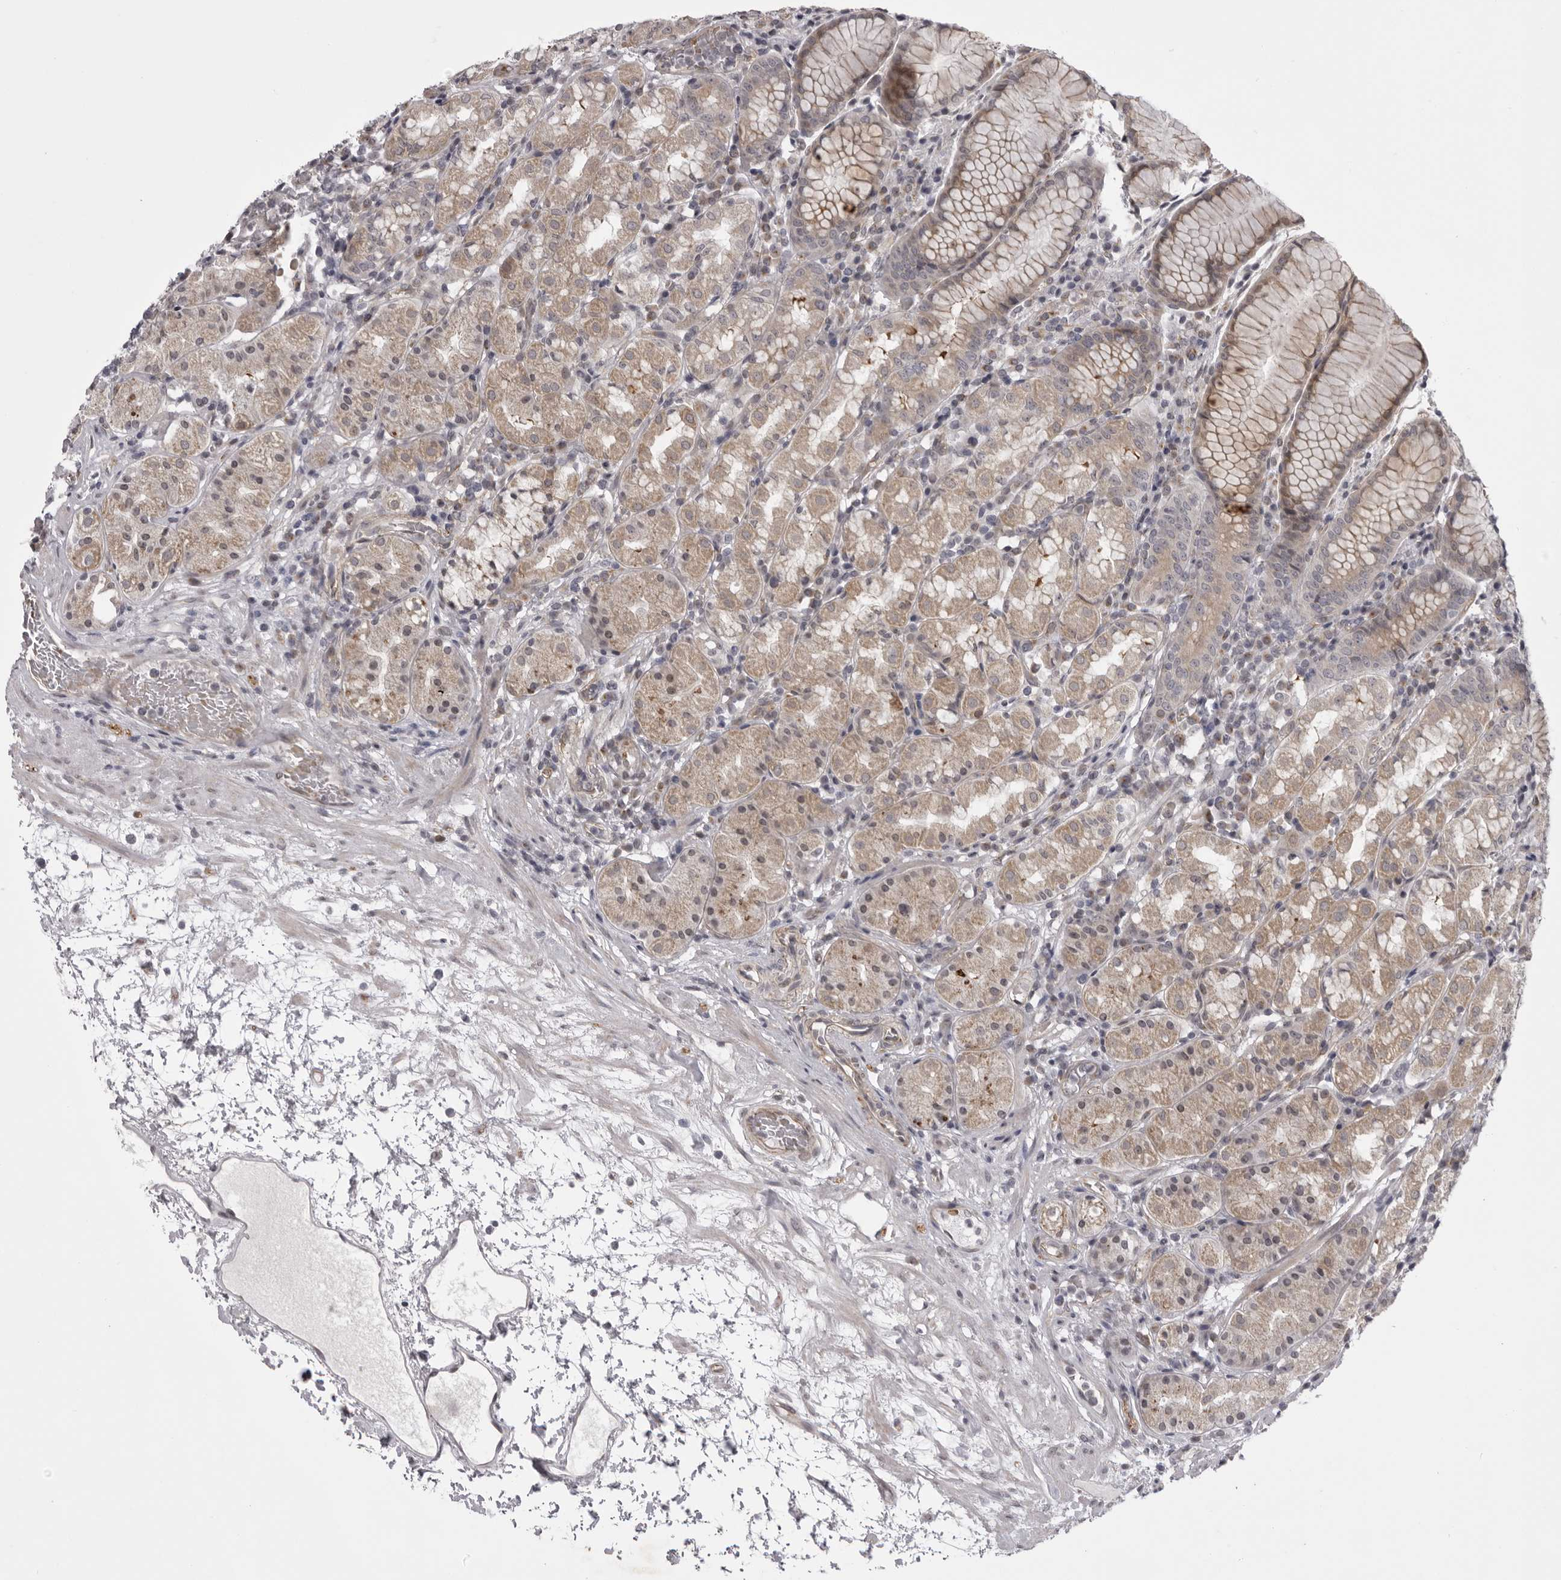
{"staining": {"intensity": "weak", "quantity": "25%-75%", "location": "cytoplasmic/membranous"}, "tissue": "stomach", "cell_type": "Glandular cells", "image_type": "normal", "snomed": [{"axis": "morphology", "description": "Normal tissue, NOS"}, {"axis": "topography", "description": "Stomach, lower"}], "caption": "Protein expression analysis of normal stomach exhibits weak cytoplasmic/membranous staining in approximately 25%-75% of glandular cells.", "gene": "EPHA10", "patient": {"sex": "female", "age": 56}}